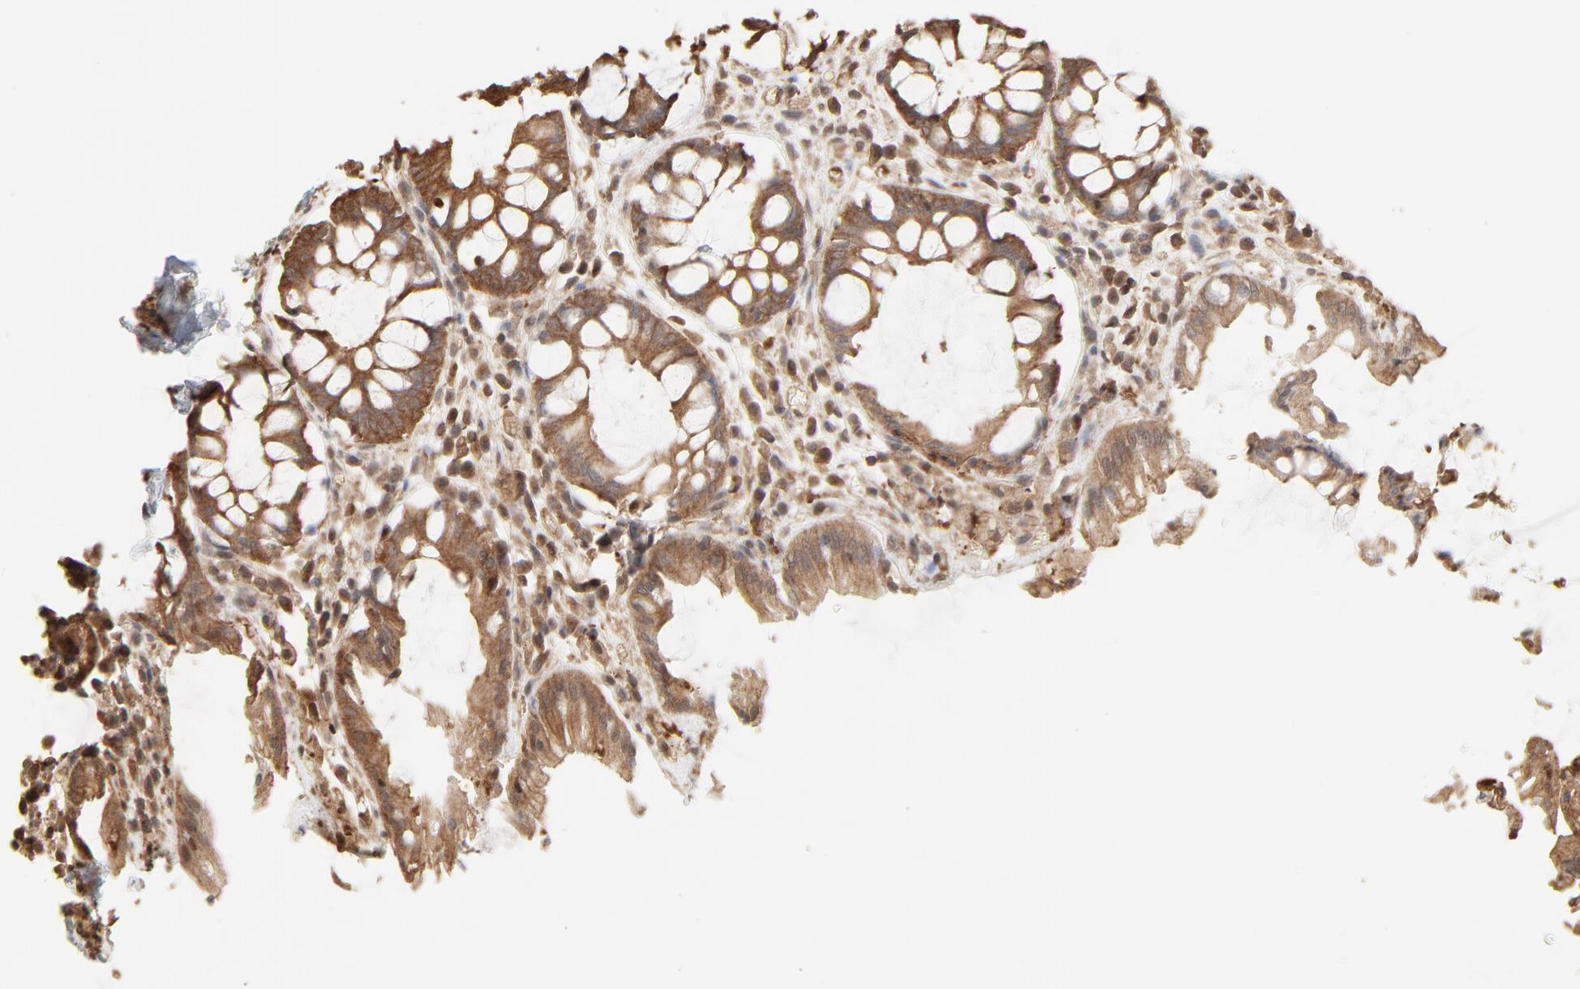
{"staining": {"intensity": "moderate", "quantity": ">75%", "location": "cytoplasmic/membranous"}, "tissue": "rectum", "cell_type": "Glandular cells", "image_type": "normal", "snomed": [{"axis": "morphology", "description": "Normal tissue, NOS"}, {"axis": "topography", "description": "Rectum"}], "caption": "Protein staining of normal rectum demonstrates moderate cytoplasmic/membranous positivity in approximately >75% of glandular cells.", "gene": "PPP2CA", "patient": {"sex": "female", "age": 46}}